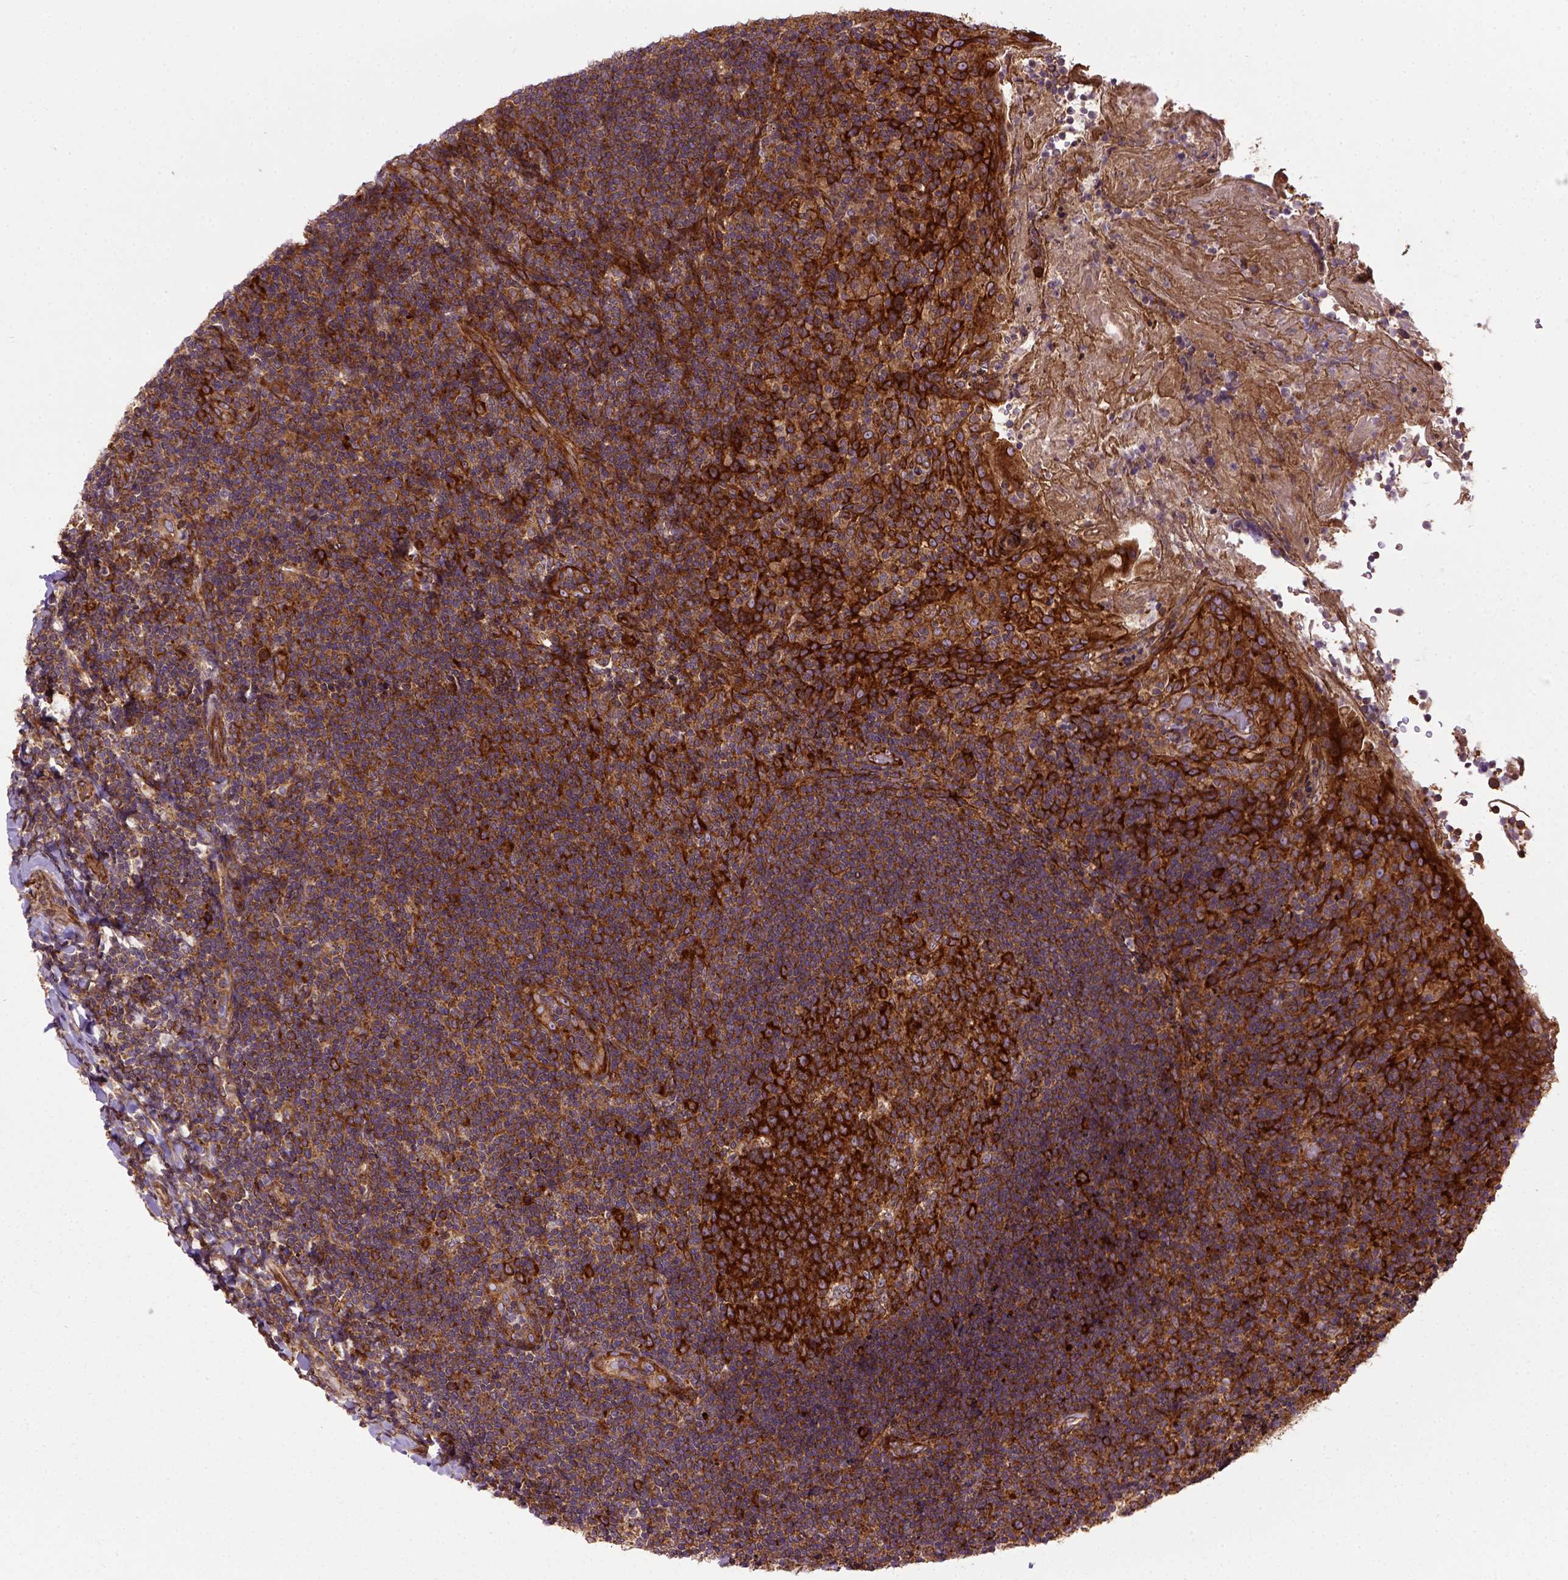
{"staining": {"intensity": "strong", "quantity": ">75%", "location": "cytoplasmic/membranous"}, "tissue": "tonsil", "cell_type": "Germinal center cells", "image_type": "normal", "snomed": [{"axis": "morphology", "description": "Normal tissue, NOS"}, {"axis": "topography", "description": "Tonsil"}], "caption": "Germinal center cells demonstrate strong cytoplasmic/membranous positivity in approximately >75% of cells in normal tonsil. The staining was performed using DAB to visualize the protein expression in brown, while the nuclei were stained in blue with hematoxylin (Magnification: 20x).", "gene": "CAPRIN1", "patient": {"sex": "female", "age": 10}}